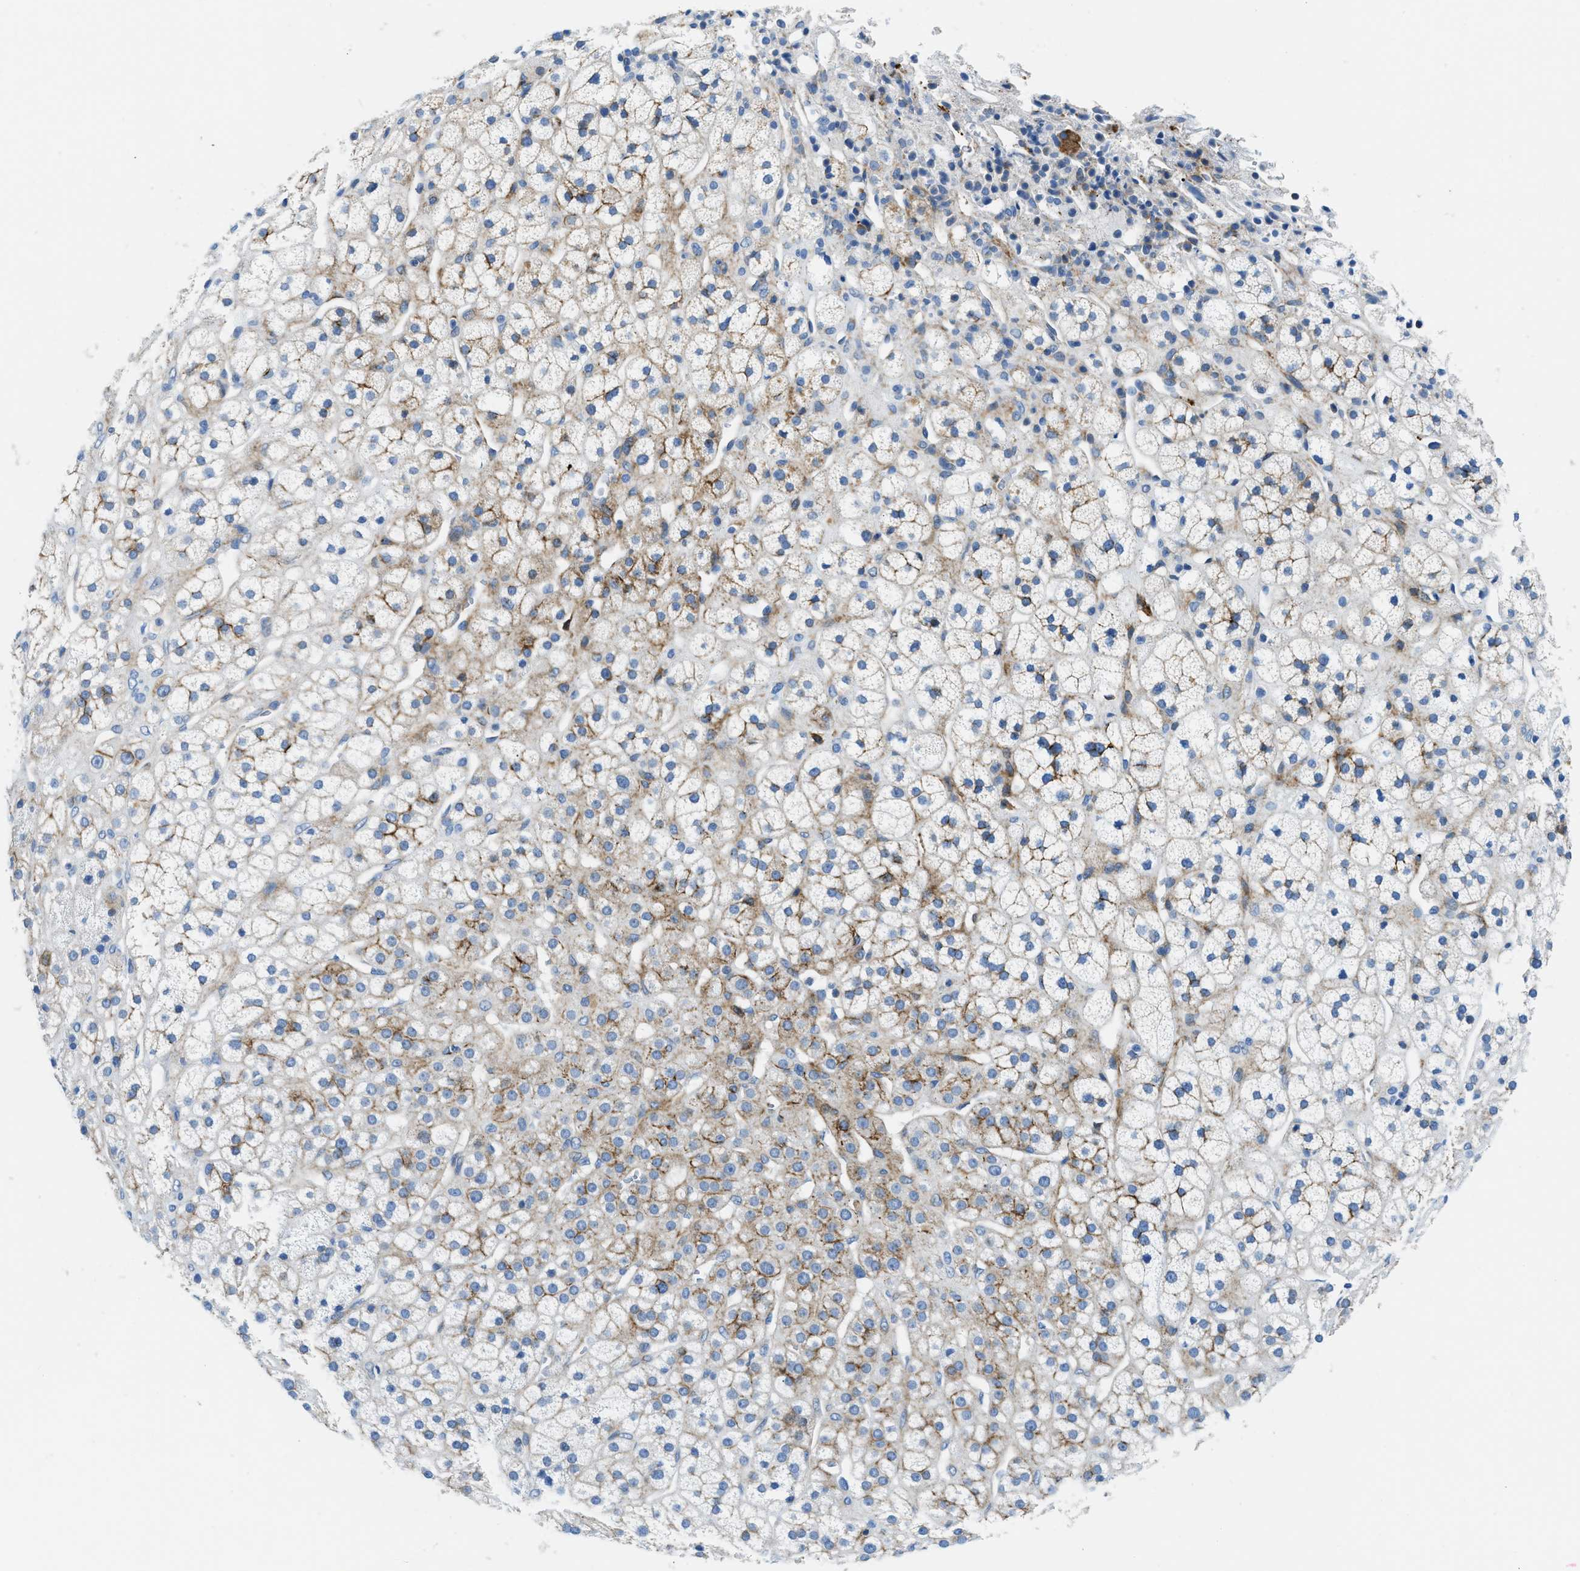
{"staining": {"intensity": "strong", "quantity": ">75%", "location": "cytoplasmic/membranous"}, "tissue": "adrenal gland", "cell_type": "Glandular cells", "image_type": "normal", "snomed": [{"axis": "morphology", "description": "Normal tissue, NOS"}, {"axis": "topography", "description": "Adrenal gland"}], "caption": "Protein staining shows strong cytoplasmic/membranous expression in approximately >75% of glandular cells in normal adrenal gland.", "gene": "CUTA", "patient": {"sex": "male", "age": 56}}